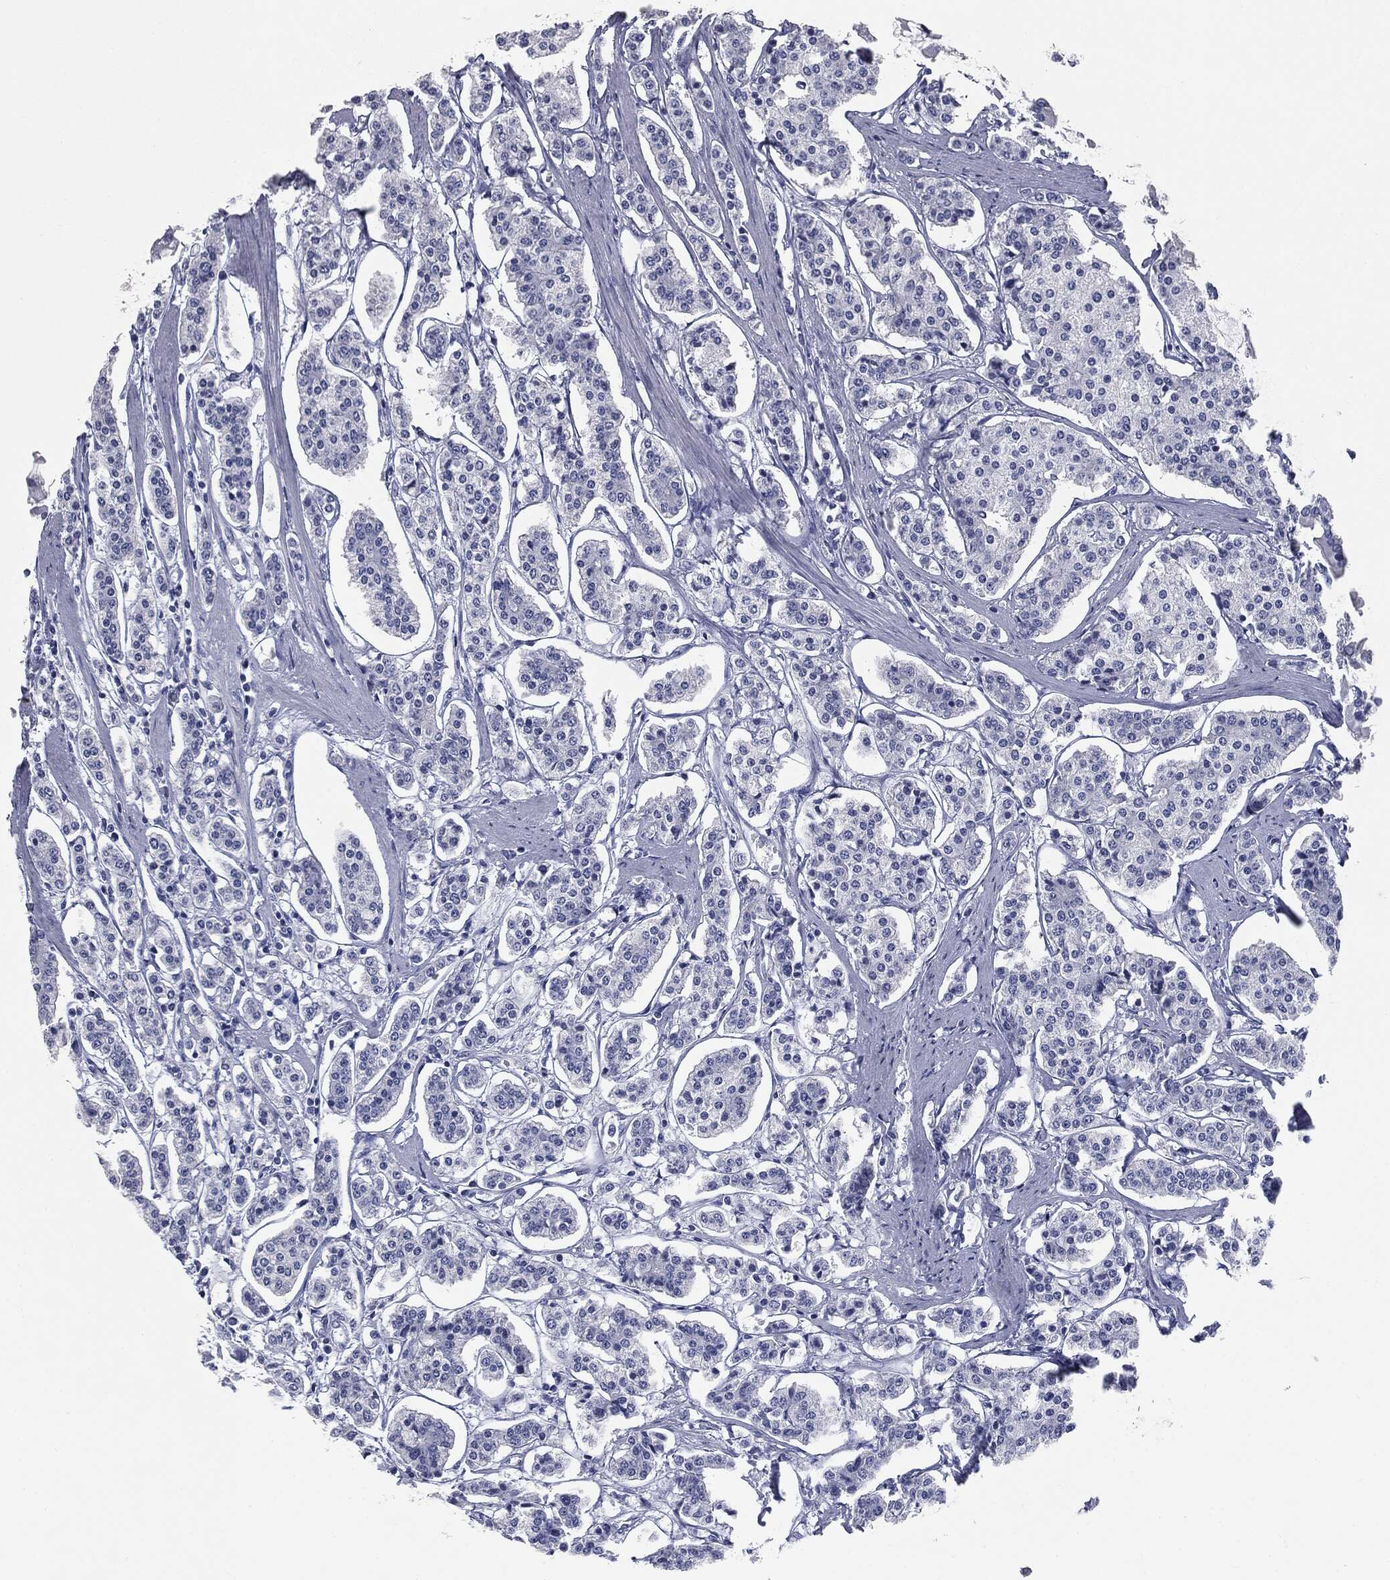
{"staining": {"intensity": "negative", "quantity": "none", "location": "none"}, "tissue": "carcinoid", "cell_type": "Tumor cells", "image_type": "cancer", "snomed": [{"axis": "morphology", "description": "Carcinoid, malignant, NOS"}, {"axis": "topography", "description": "Small intestine"}], "caption": "Immunohistochemistry of carcinoid (malignant) displays no staining in tumor cells.", "gene": "ATP2A1", "patient": {"sex": "female", "age": 65}}